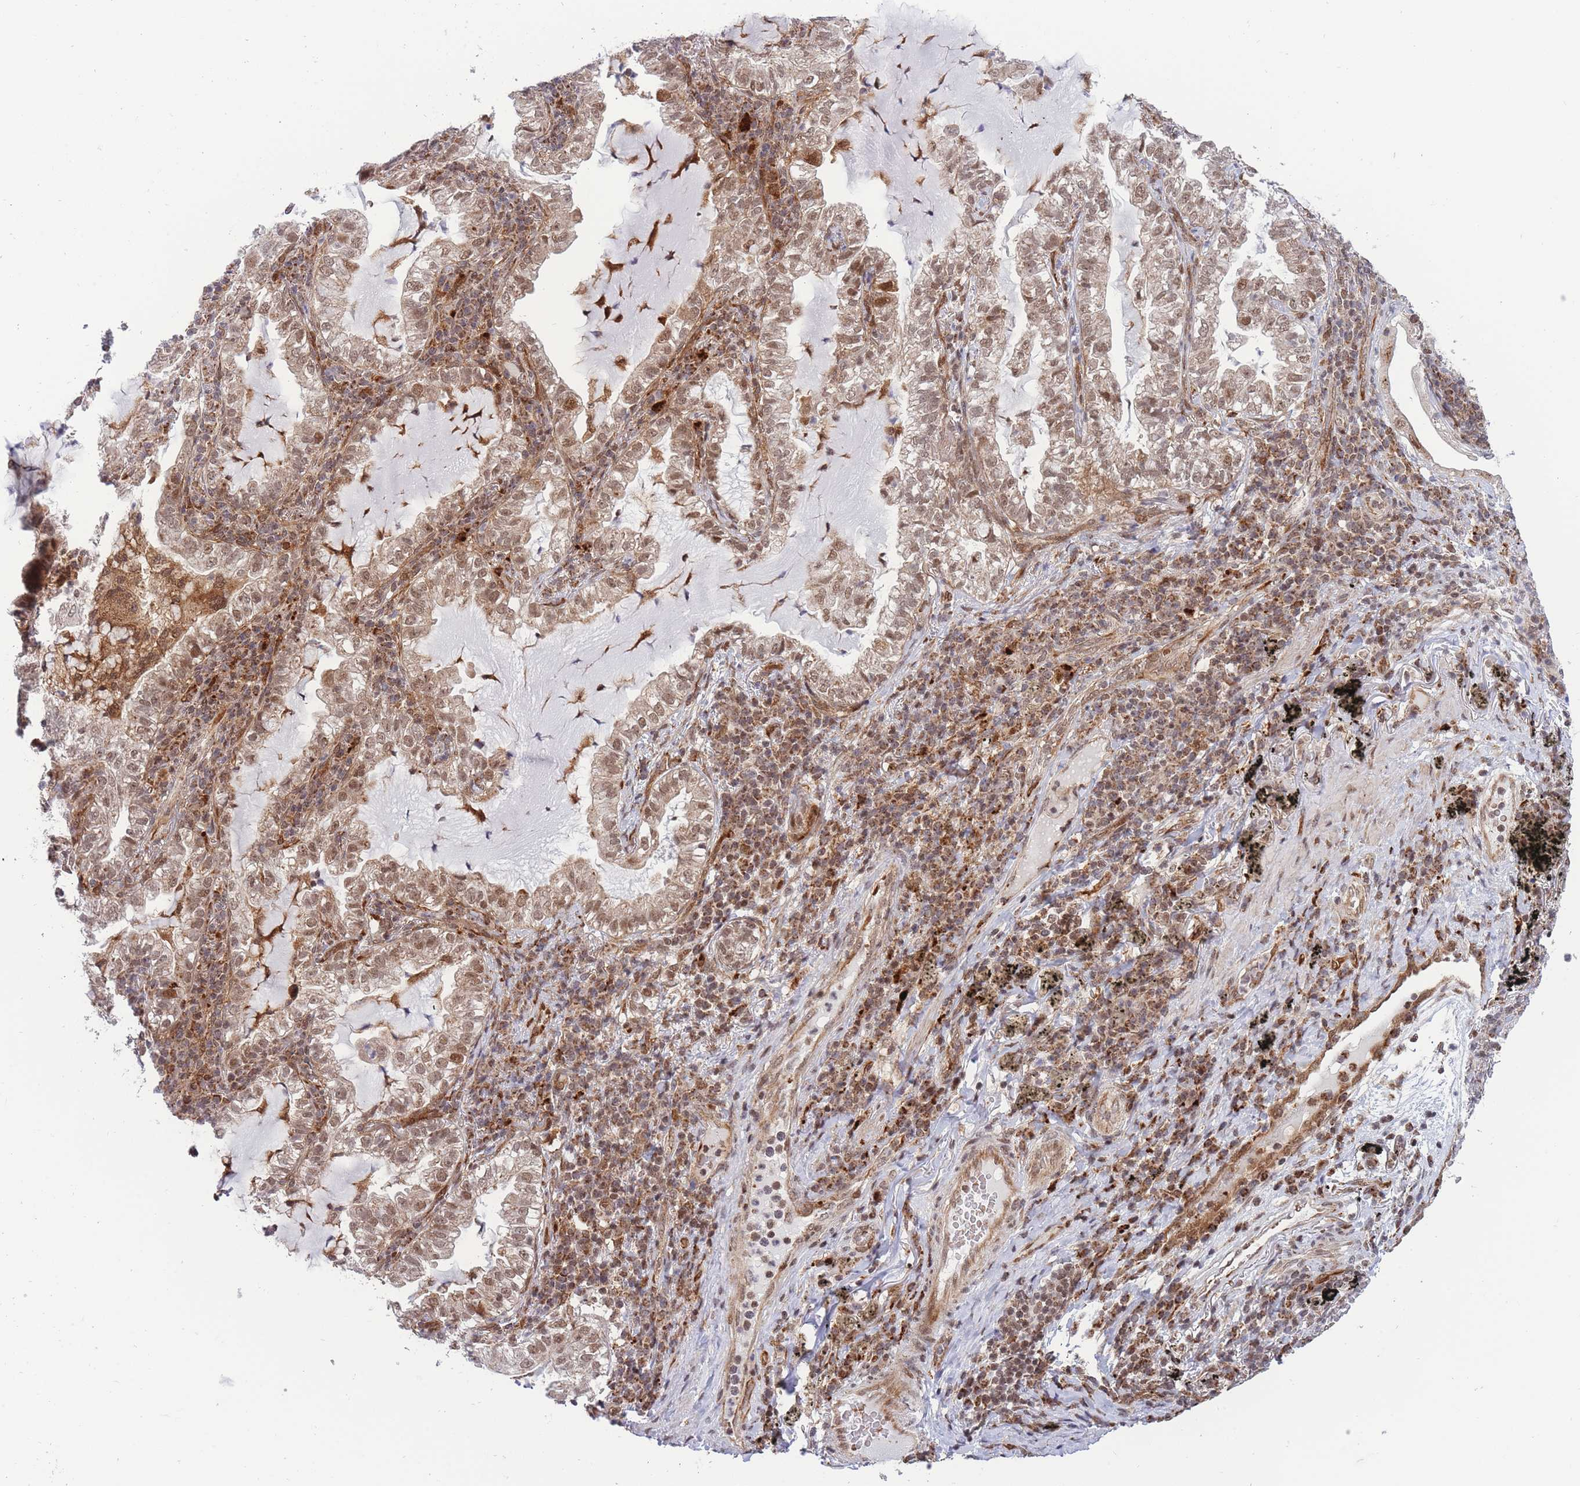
{"staining": {"intensity": "moderate", "quantity": ">75%", "location": "nuclear"}, "tissue": "lung cancer", "cell_type": "Tumor cells", "image_type": "cancer", "snomed": [{"axis": "morphology", "description": "Adenocarcinoma, NOS"}, {"axis": "topography", "description": "Lung"}], "caption": "Lung cancer (adenocarcinoma) stained for a protein (brown) demonstrates moderate nuclear positive expression in about >75% of tumor cells.", "gene": "BOD1L1", "patient": {"sex": "female", "age": 73}}